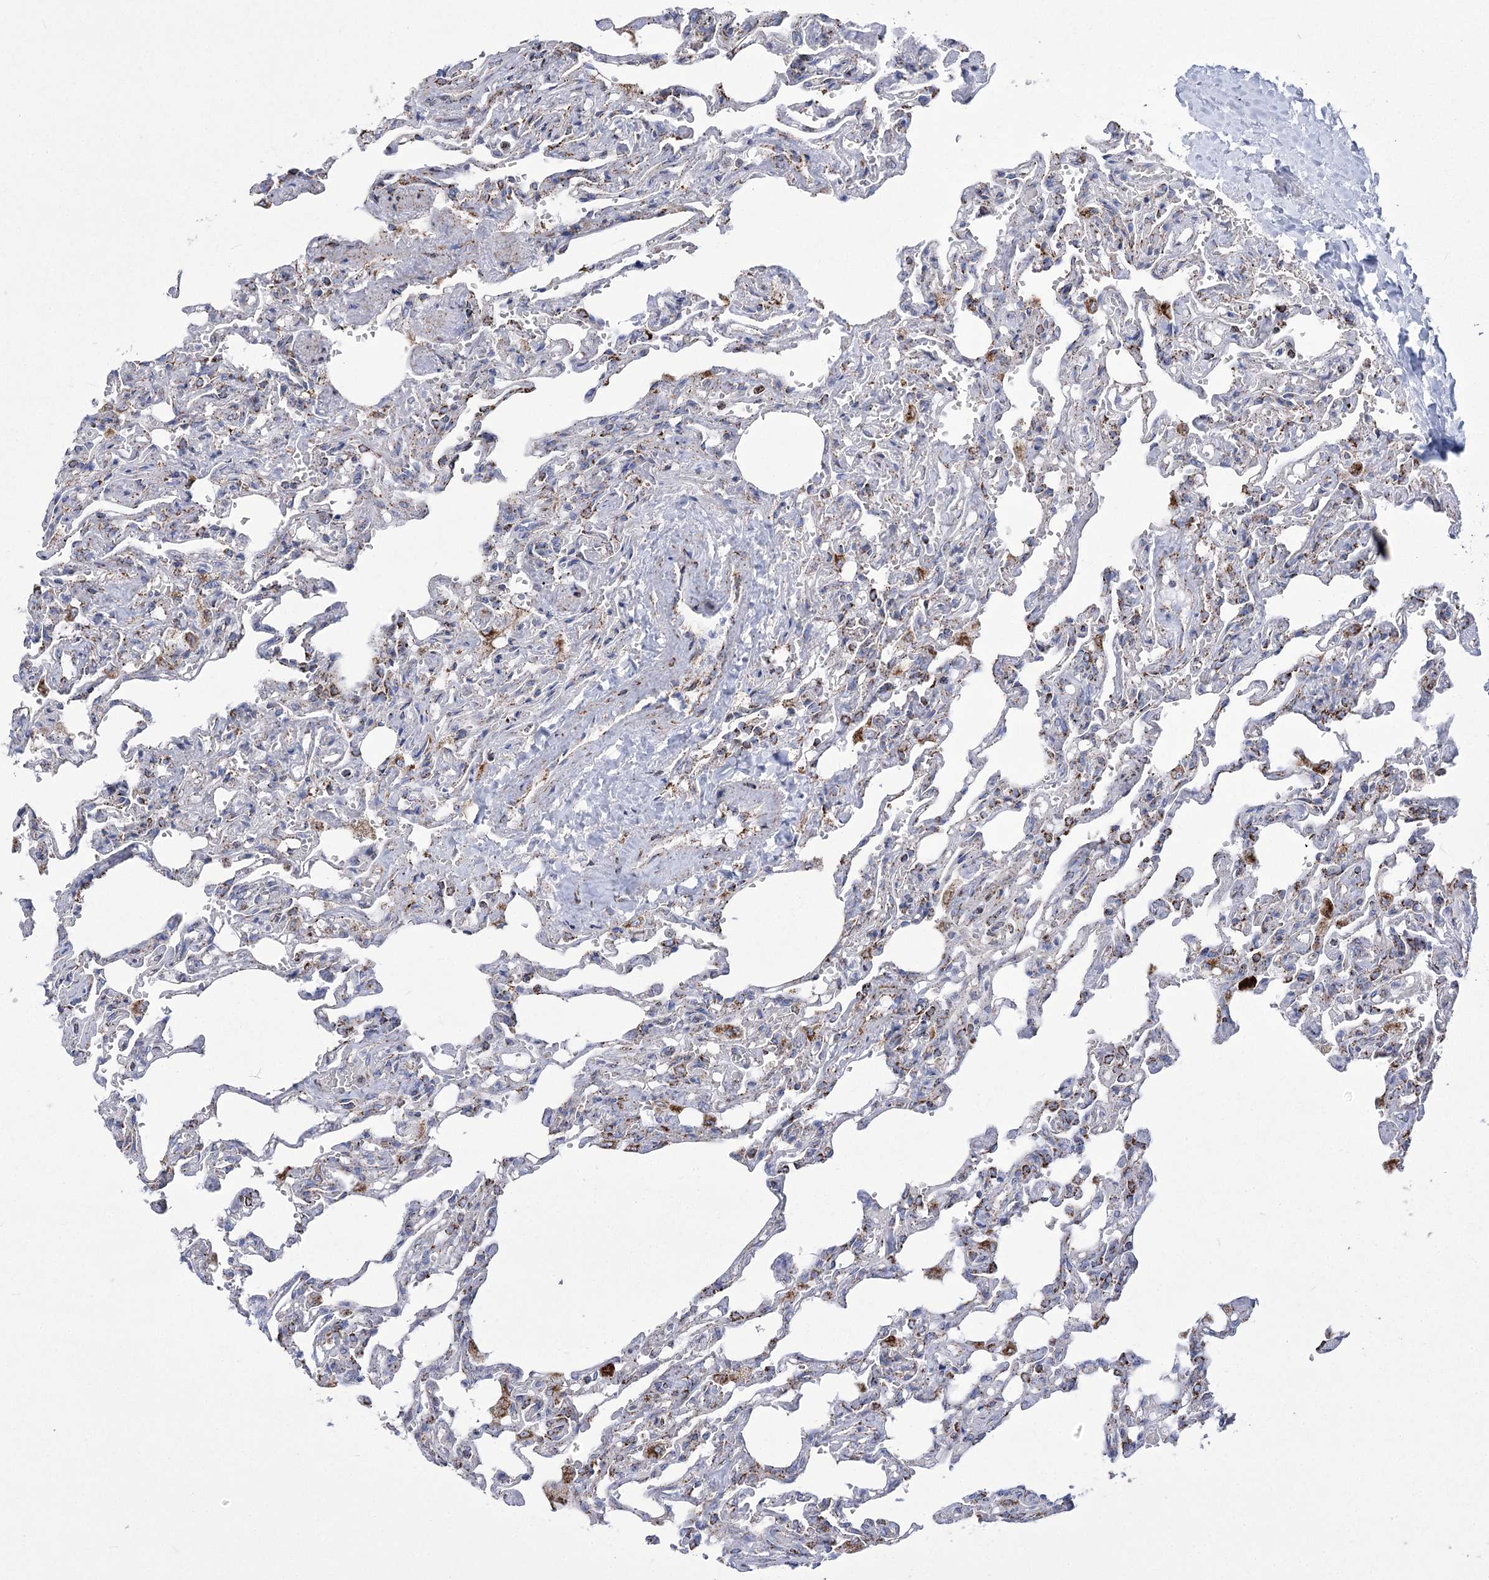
{"staining": {"intensity": "moderate", "quantity": "<25%", "location": "cytoplasmic/membranous"}, "tissue": "lung", "cell_type": "Alveolar cells", "image_type": "normal", "snomed": [{"axis": "morphology", "description": "Normal tissue, NOS"}, {"axis": "topography", "description": "Lung"}], "caption": "DAB (3,3'-diaminobenzidine) immunohistochemical staining of benign human lung exhibits moderate cytoplasmic/membranous protein positivity in about <25% of alveolar cells.", "gene": "PDHB", "patient": {"sex": "male", "age": 21}}